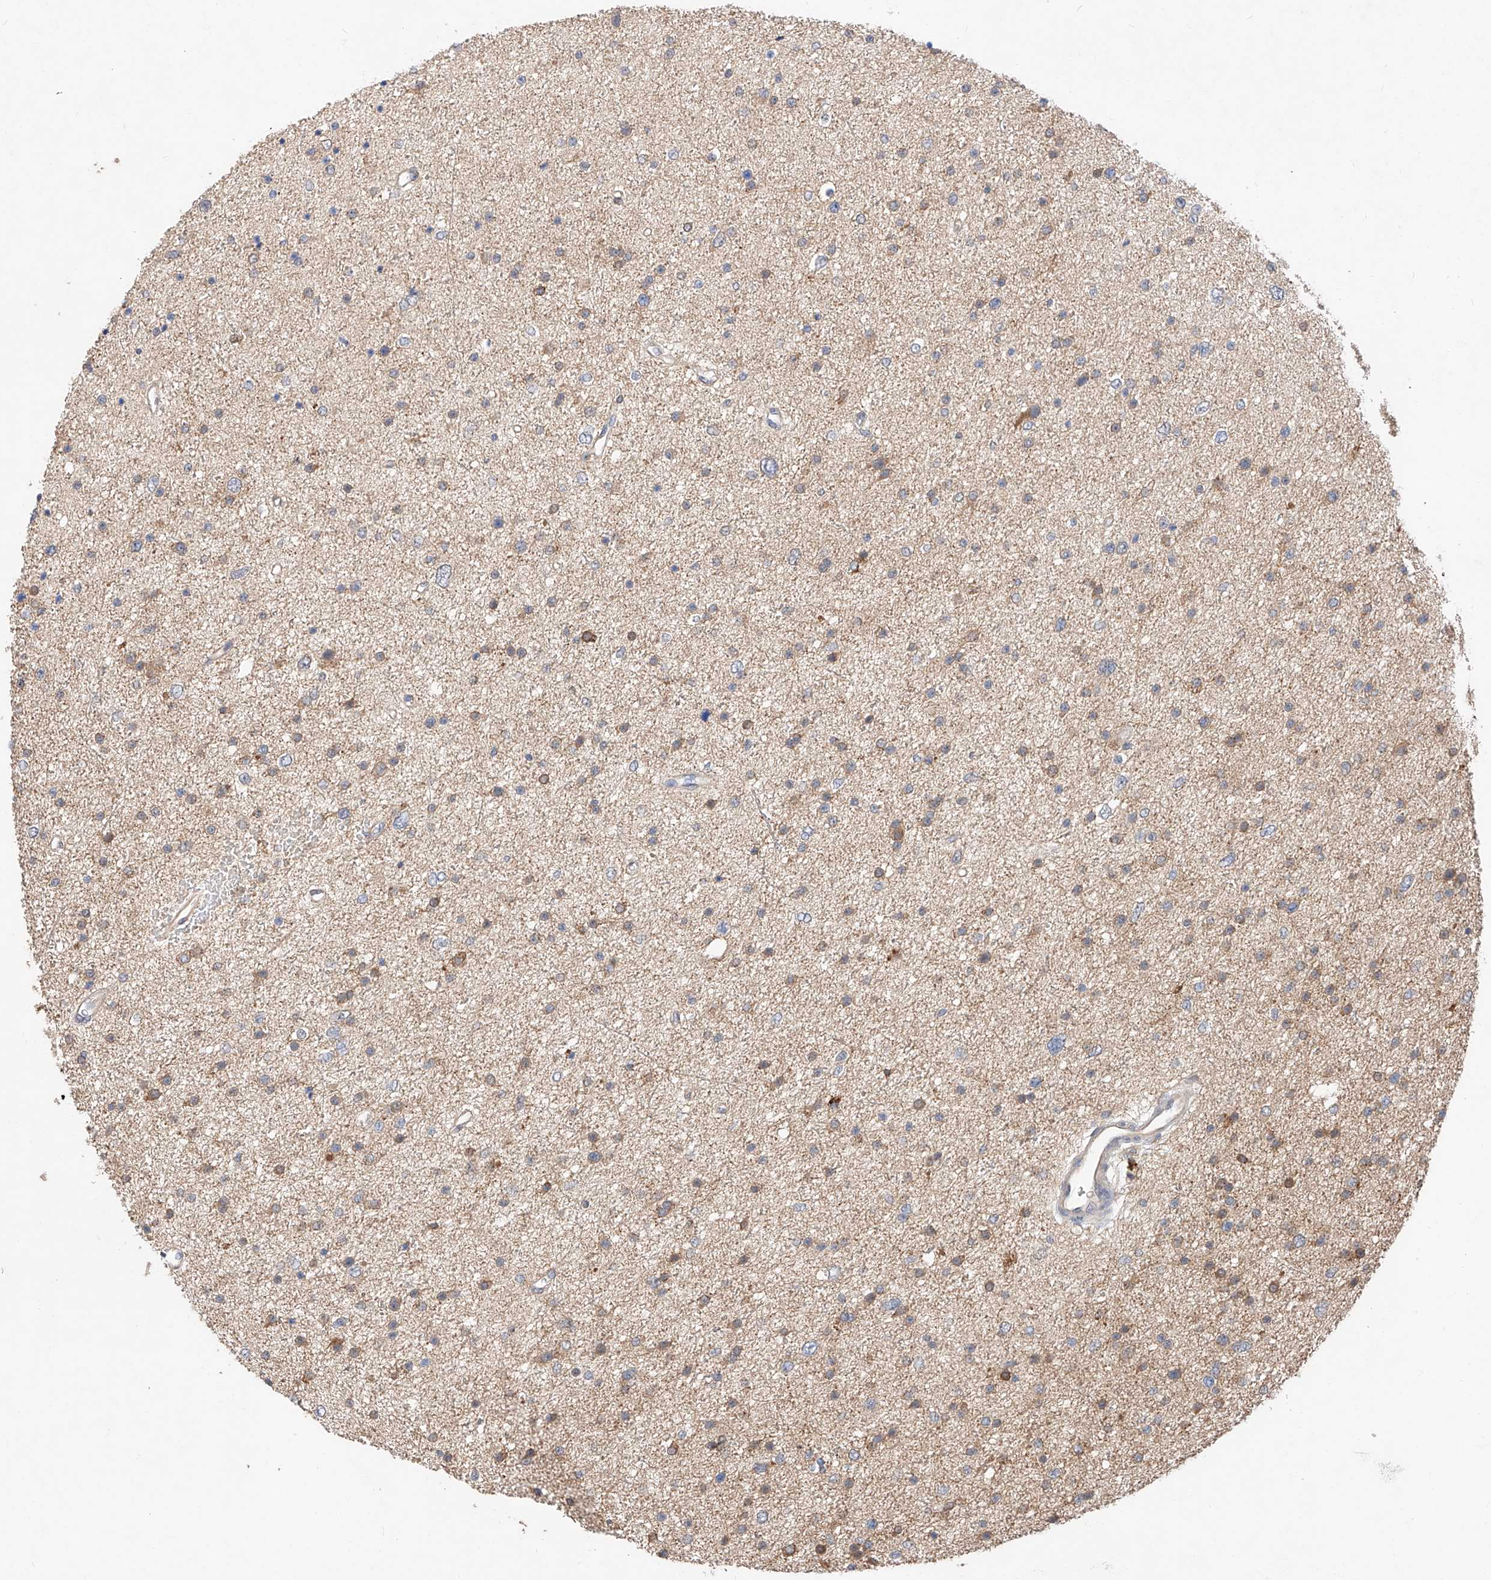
{"staining": {"intensity": "negative", "quantity": "none", "location": "none"}, "tissue": "glioma", "cell_type": "Tumor cells", "image_type": "cancer", "snomed": [{"axis": "morphology", "description": "Glioma, malignant, Low grade"}, {"axis": "topography", "description": "Brain"}], "caption": "An IHC photomicrograph of glioma is shown. There is no staining in tumor cells of glioma.", "gene": "ZSCAN4", "patient": {"sex": "female", "age": 37}}